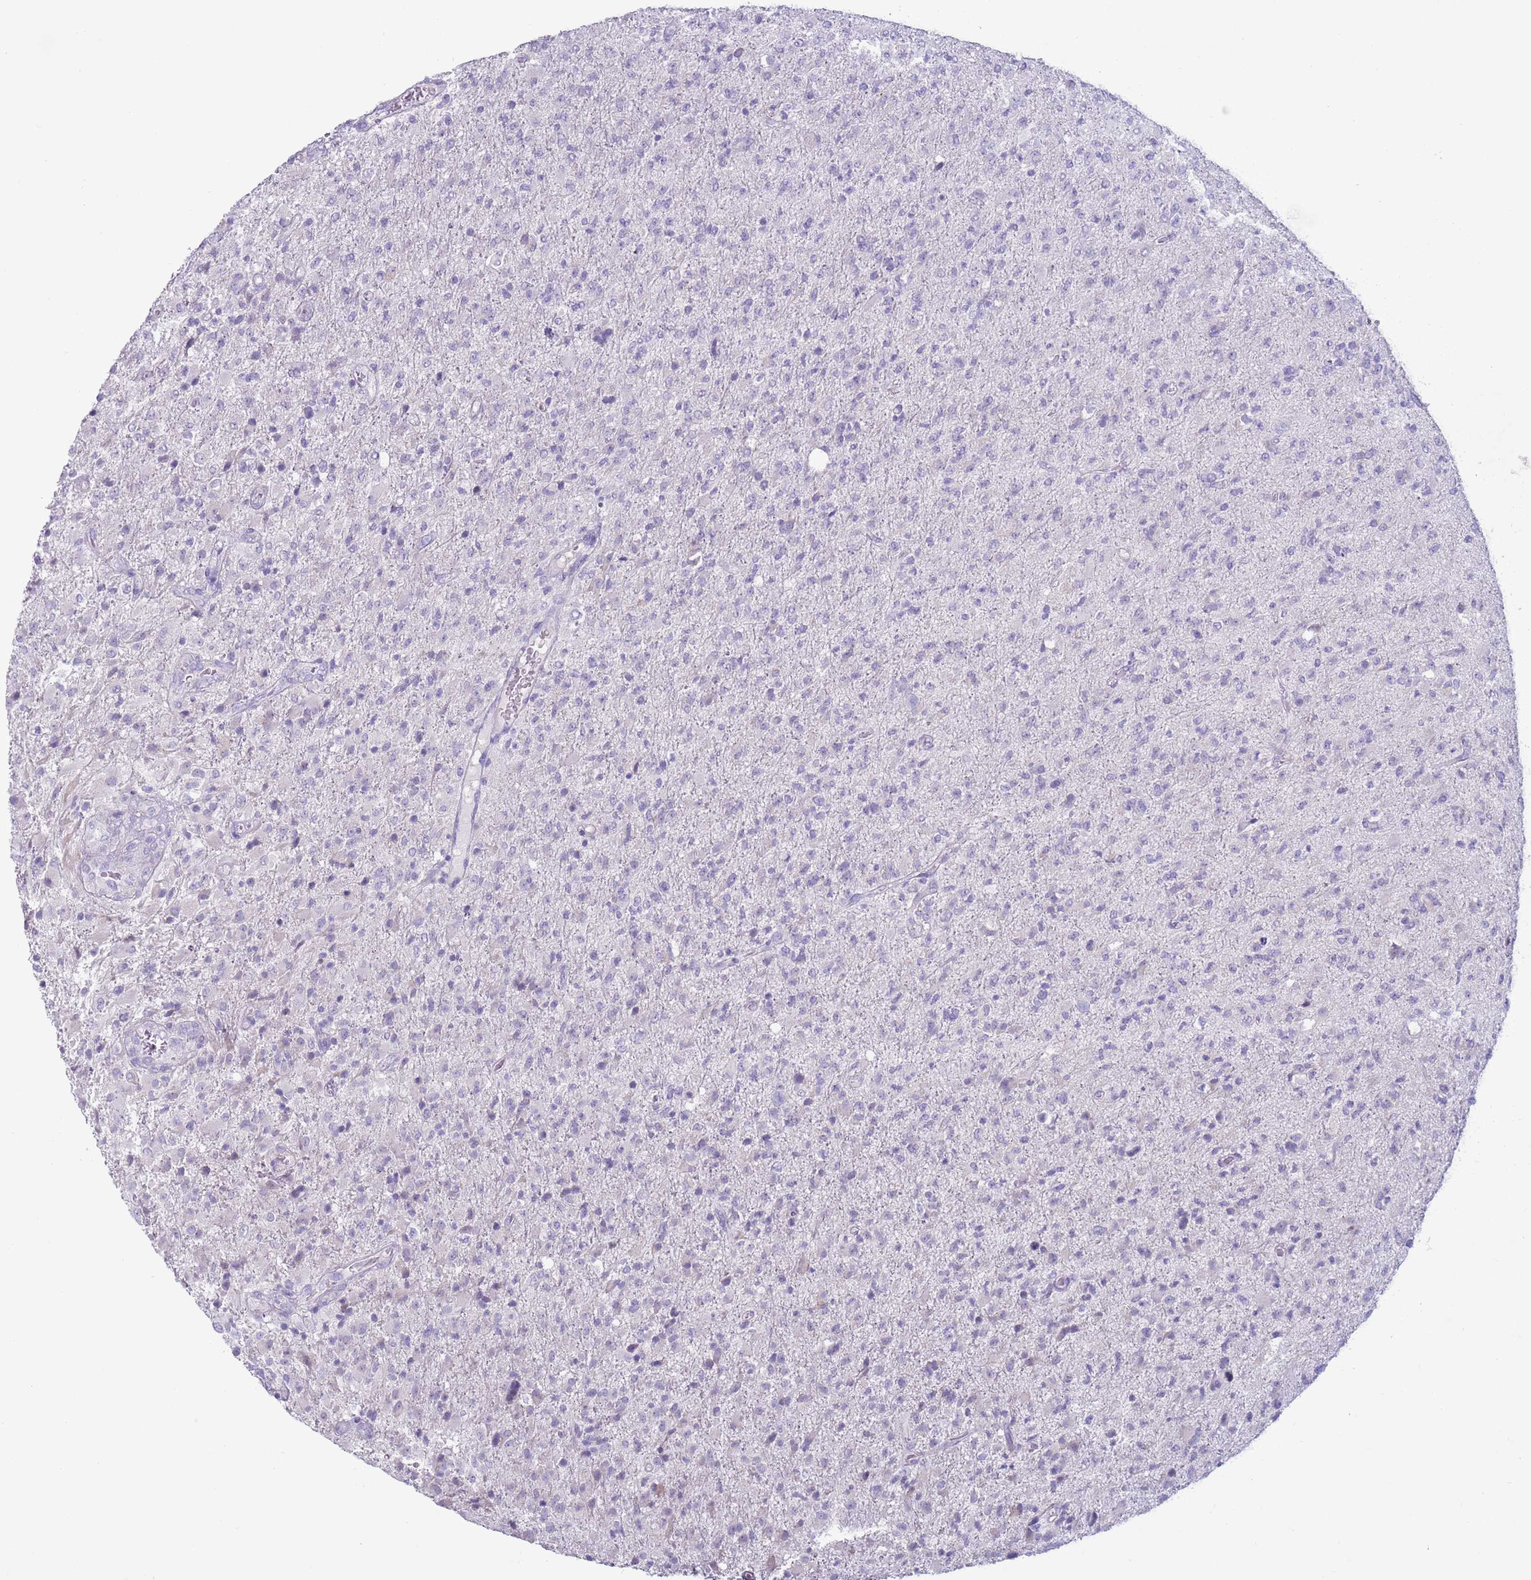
{"staining": {"intensity": "negative", "quantity": "none", "location": "none"}, "tissue": "glioma", "cell_type": "Tumor cells", "image_type": "cancer", "snomed": [{"axis": "morphology", "description": "Glioma, malignant, Low grade"}, {"axis": "topography", "description": "Brain"}], "caption": "Immunohistochemical staining of low-grade glioma (malignant) shows no significant staining in tumor cells. Nuclei are stained in blue.", "gene": "NPAP1", "patient": {"sex": "male", "age": 65}}